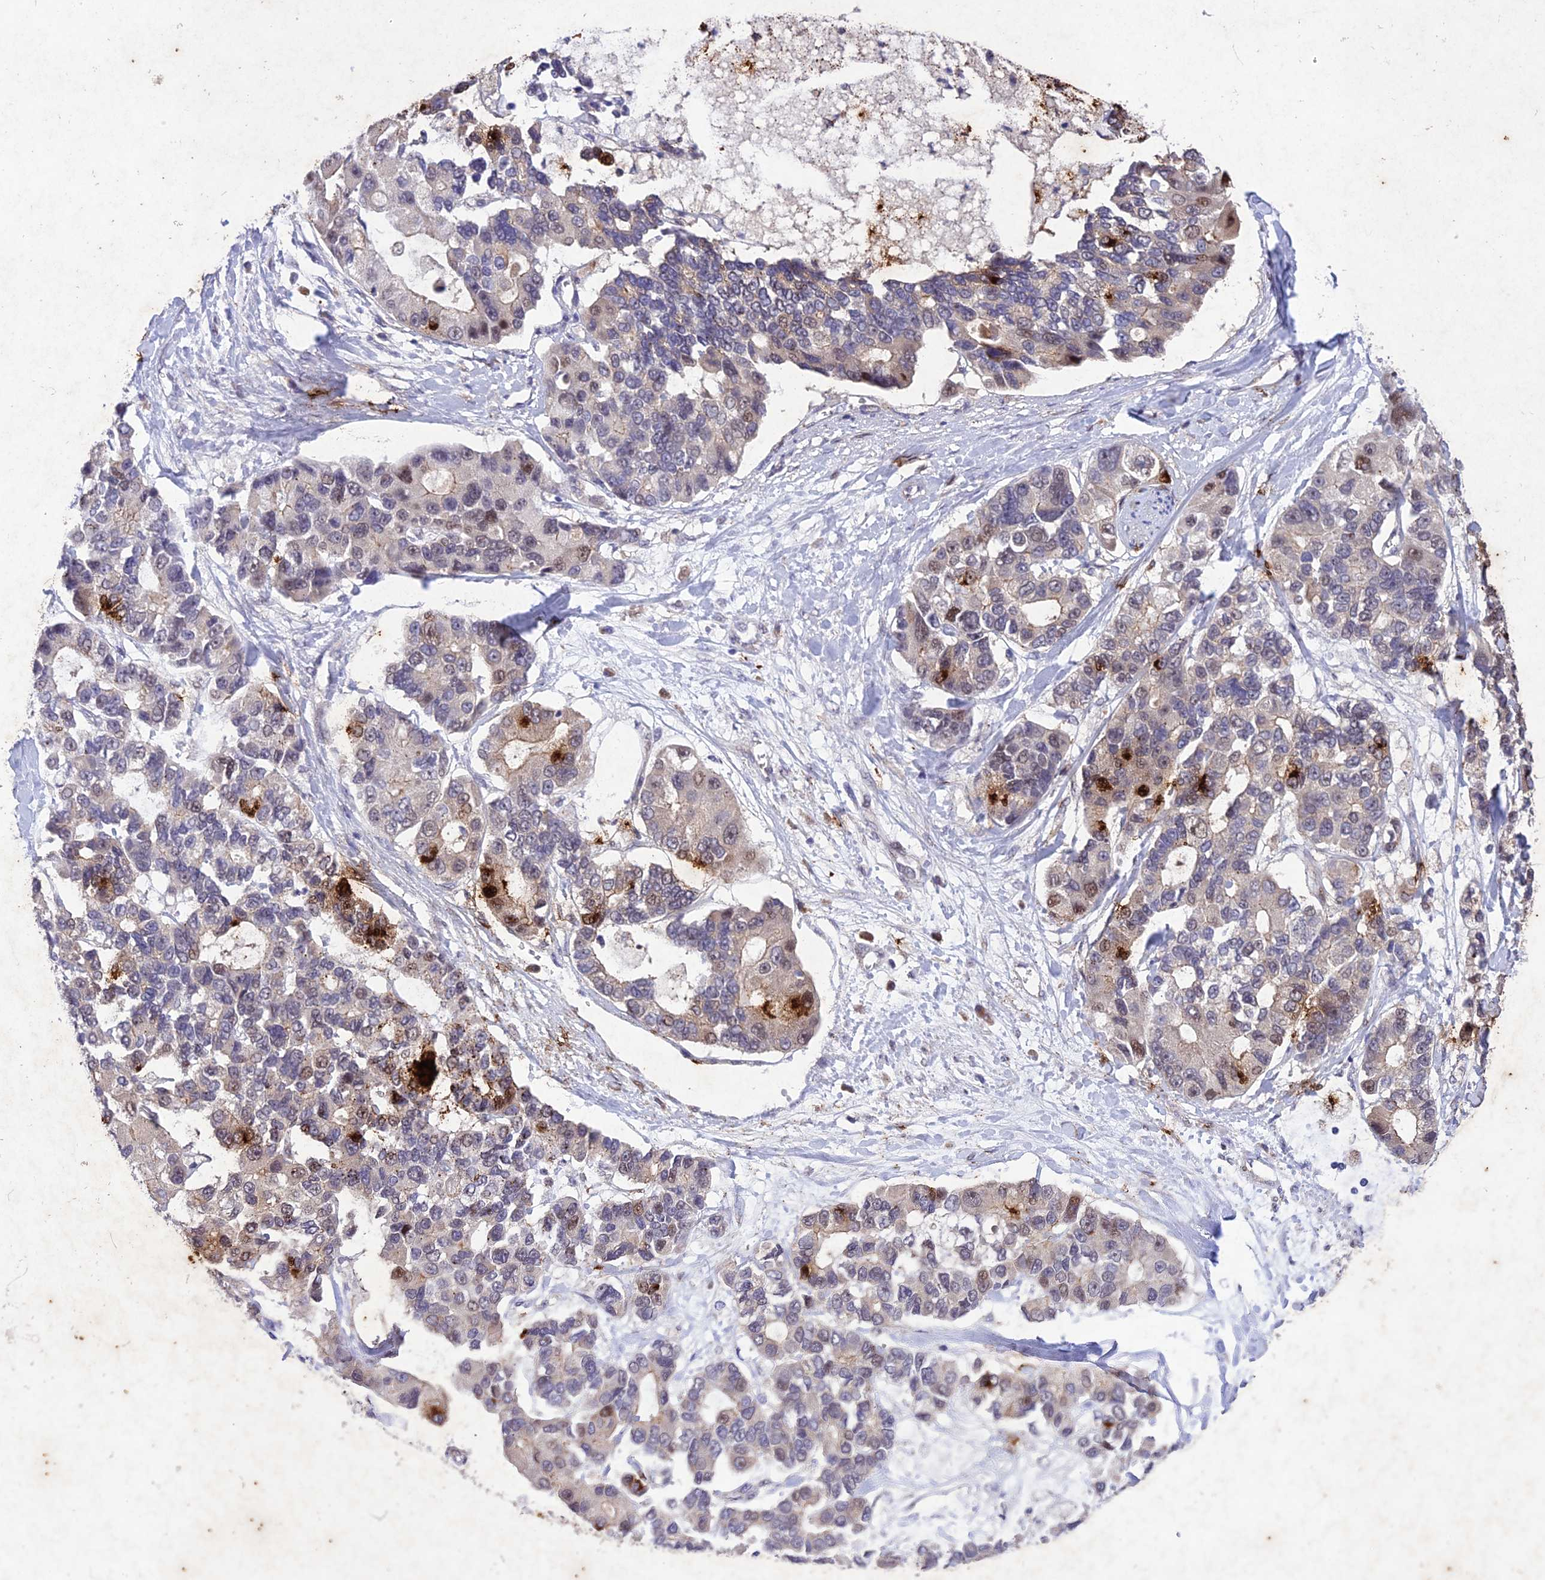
{"staining": {"intensity": "strong", "quantity": "<25%", "location": "cytoplasmic/membranous,nuclear"}, "tissue": "lung cancer", "cell_type": "Tumor cells", "image_type": "cancer", "snomed": [{"axis": "morphology", "description": "Adenocarcinoma, NOS"}, {"axis": "topography", "description": "Lung"}], "caption": "About <25% of tumor cells in human lung adenocarcinoma exhibit strong cytoplasmic/membranous and nuclear protein expression as visualized by brown immunohistochemical staining.", "gene": "ANKRD52", "patient": {"sex": "female", "age": 54}}